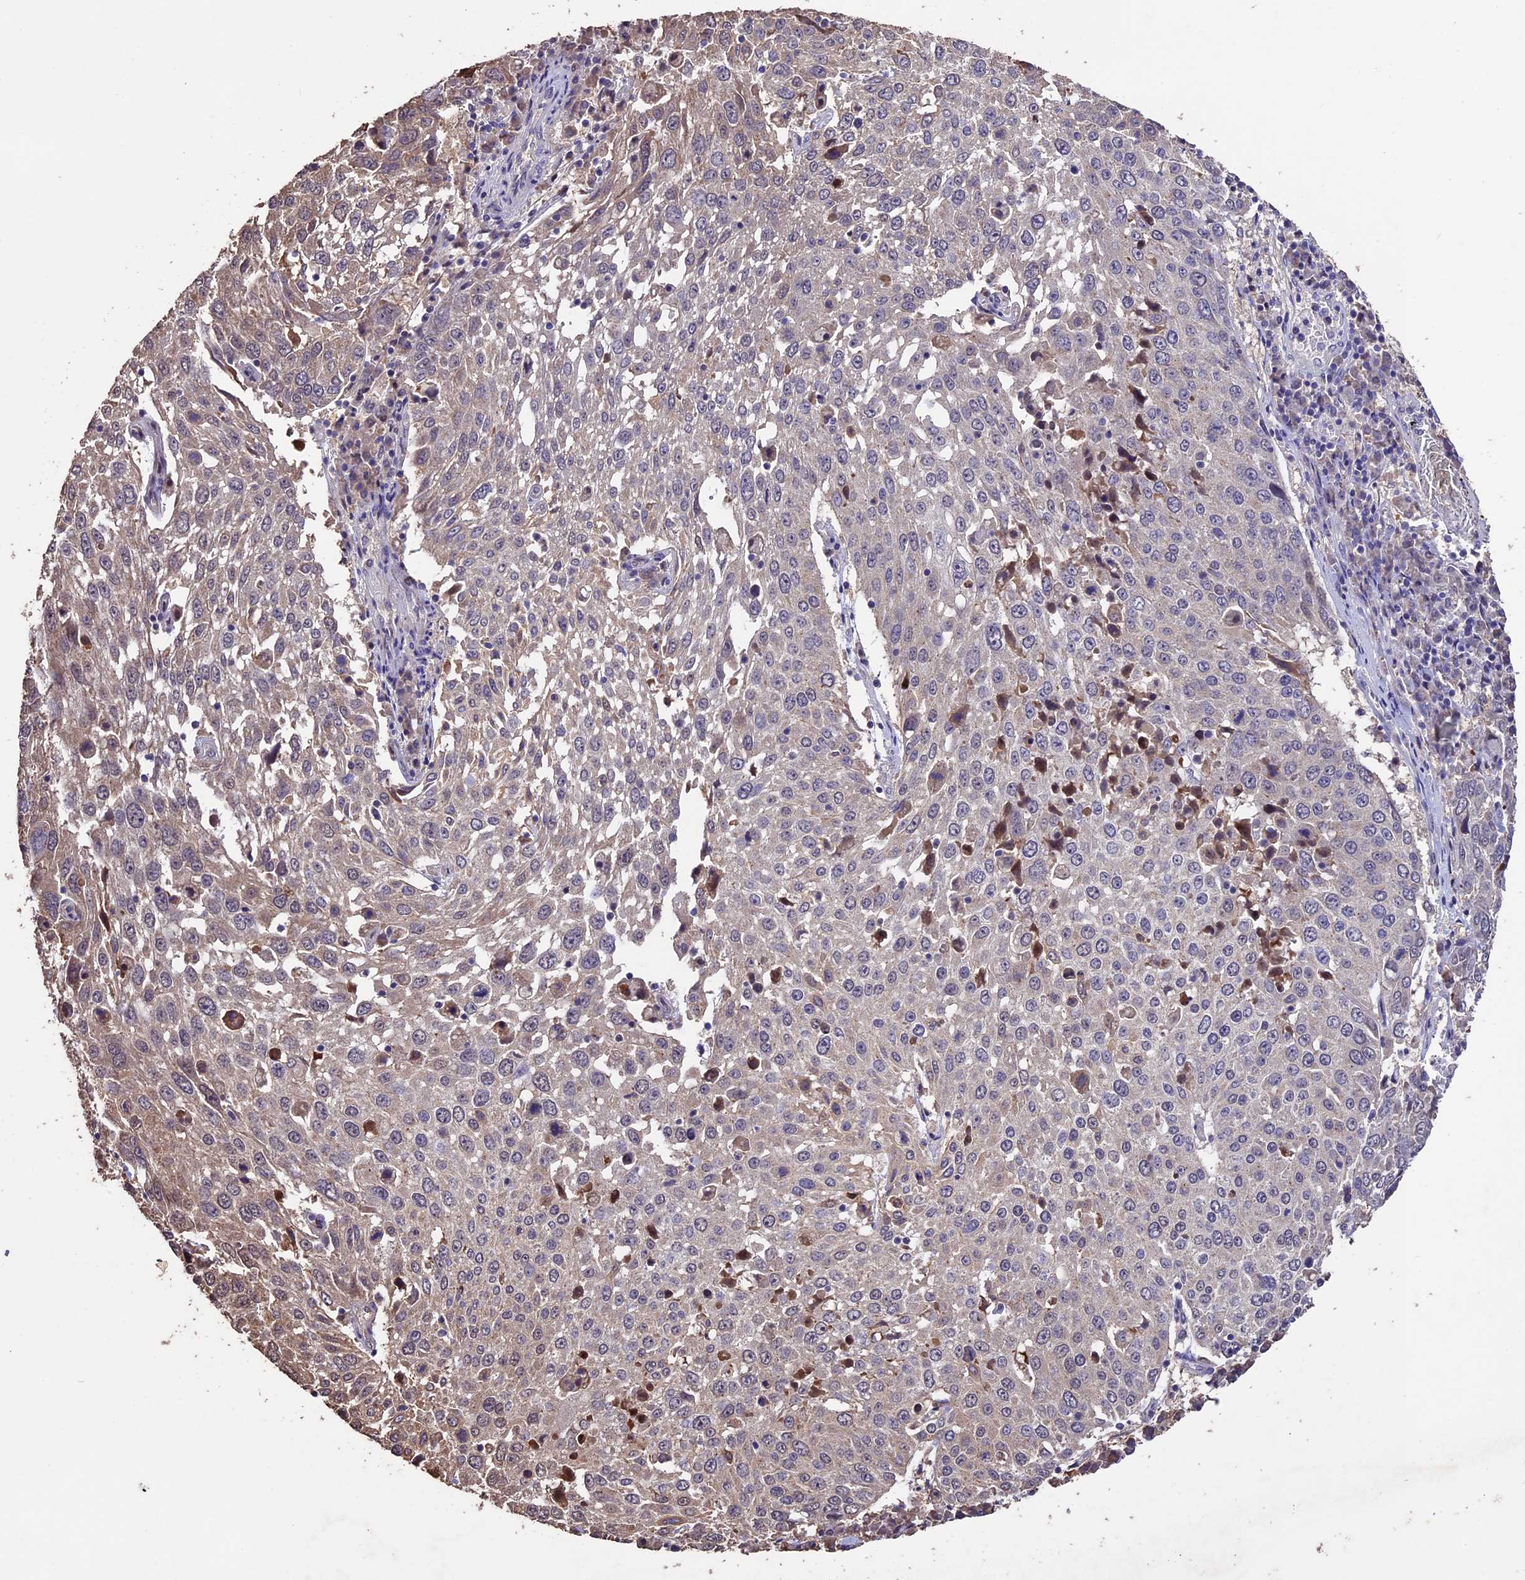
{"staining": {"intensity": "weak", "quantity": "25%-75%", "location": "cytoplasmic/membranous"}, "tissue": "lung cancer", "cell_type": "Tumor cells", "image_type": "cancer", "snomed": [{"axis": "morphology", "description": "Squamous cell carcinoma, NOS"}, {"axis": "topography", "description": "Lung"}], "caption": "Lung squamous cell carcinoma stained with a brown dye shows weak cytoplasmic/membranous positive expression in approximately 25%-75% of tumor cells.", "gene": "DIS3L", "patient": {"sex": "male", "age": 65}}